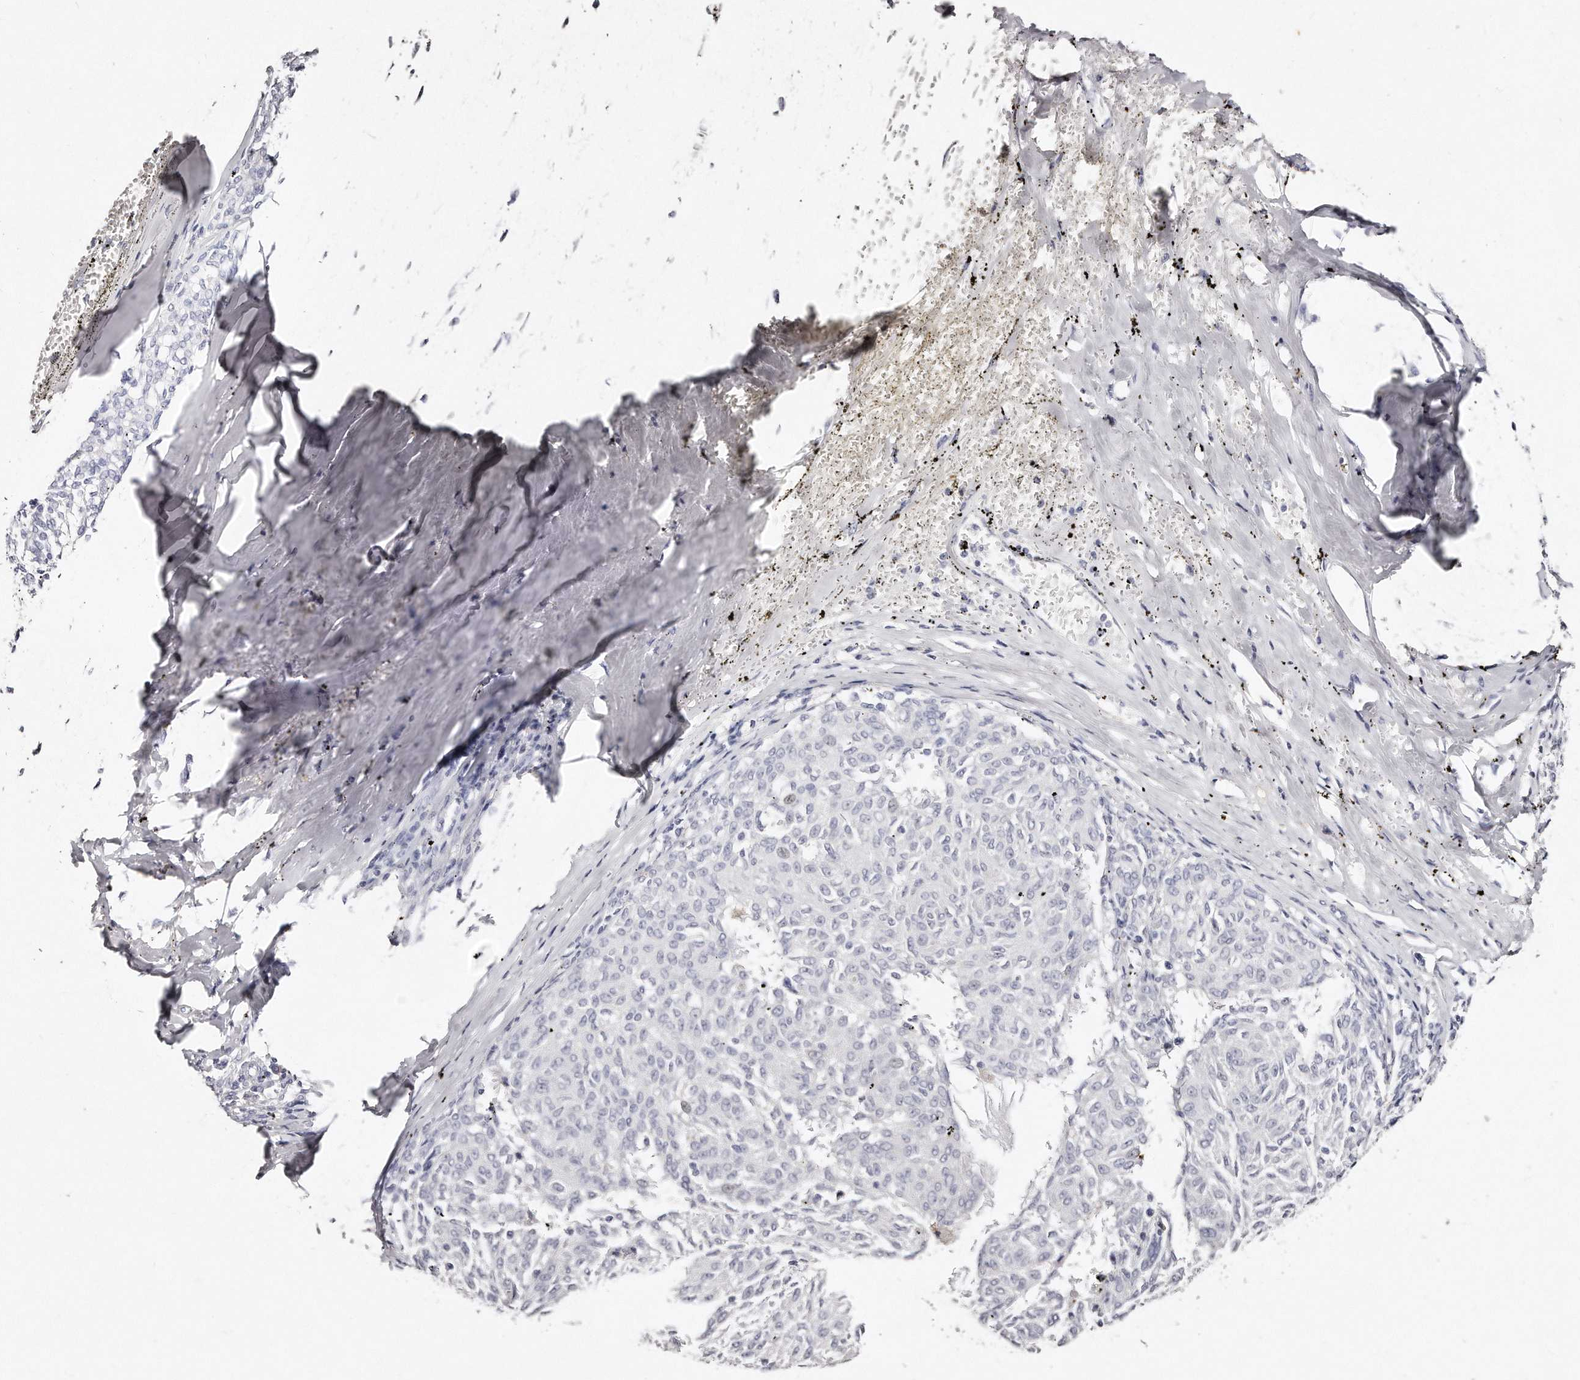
{"staining": {"intensity": "negative", "quantity": "none", "location": "none"}, "tissue": "melanoma", "cell_type": "Tumor cells", "image_type": "cancer", "snomed": [{"axis": "morphology", "description": "Malignant melanoma, NOS"}, {"axis": "topography", "description": "Skin"}], "caption": "Tumor cells show no significant protein expression in melanoma.", "gene": "GDA", "patient": {"sex": "female", "age": 72}}